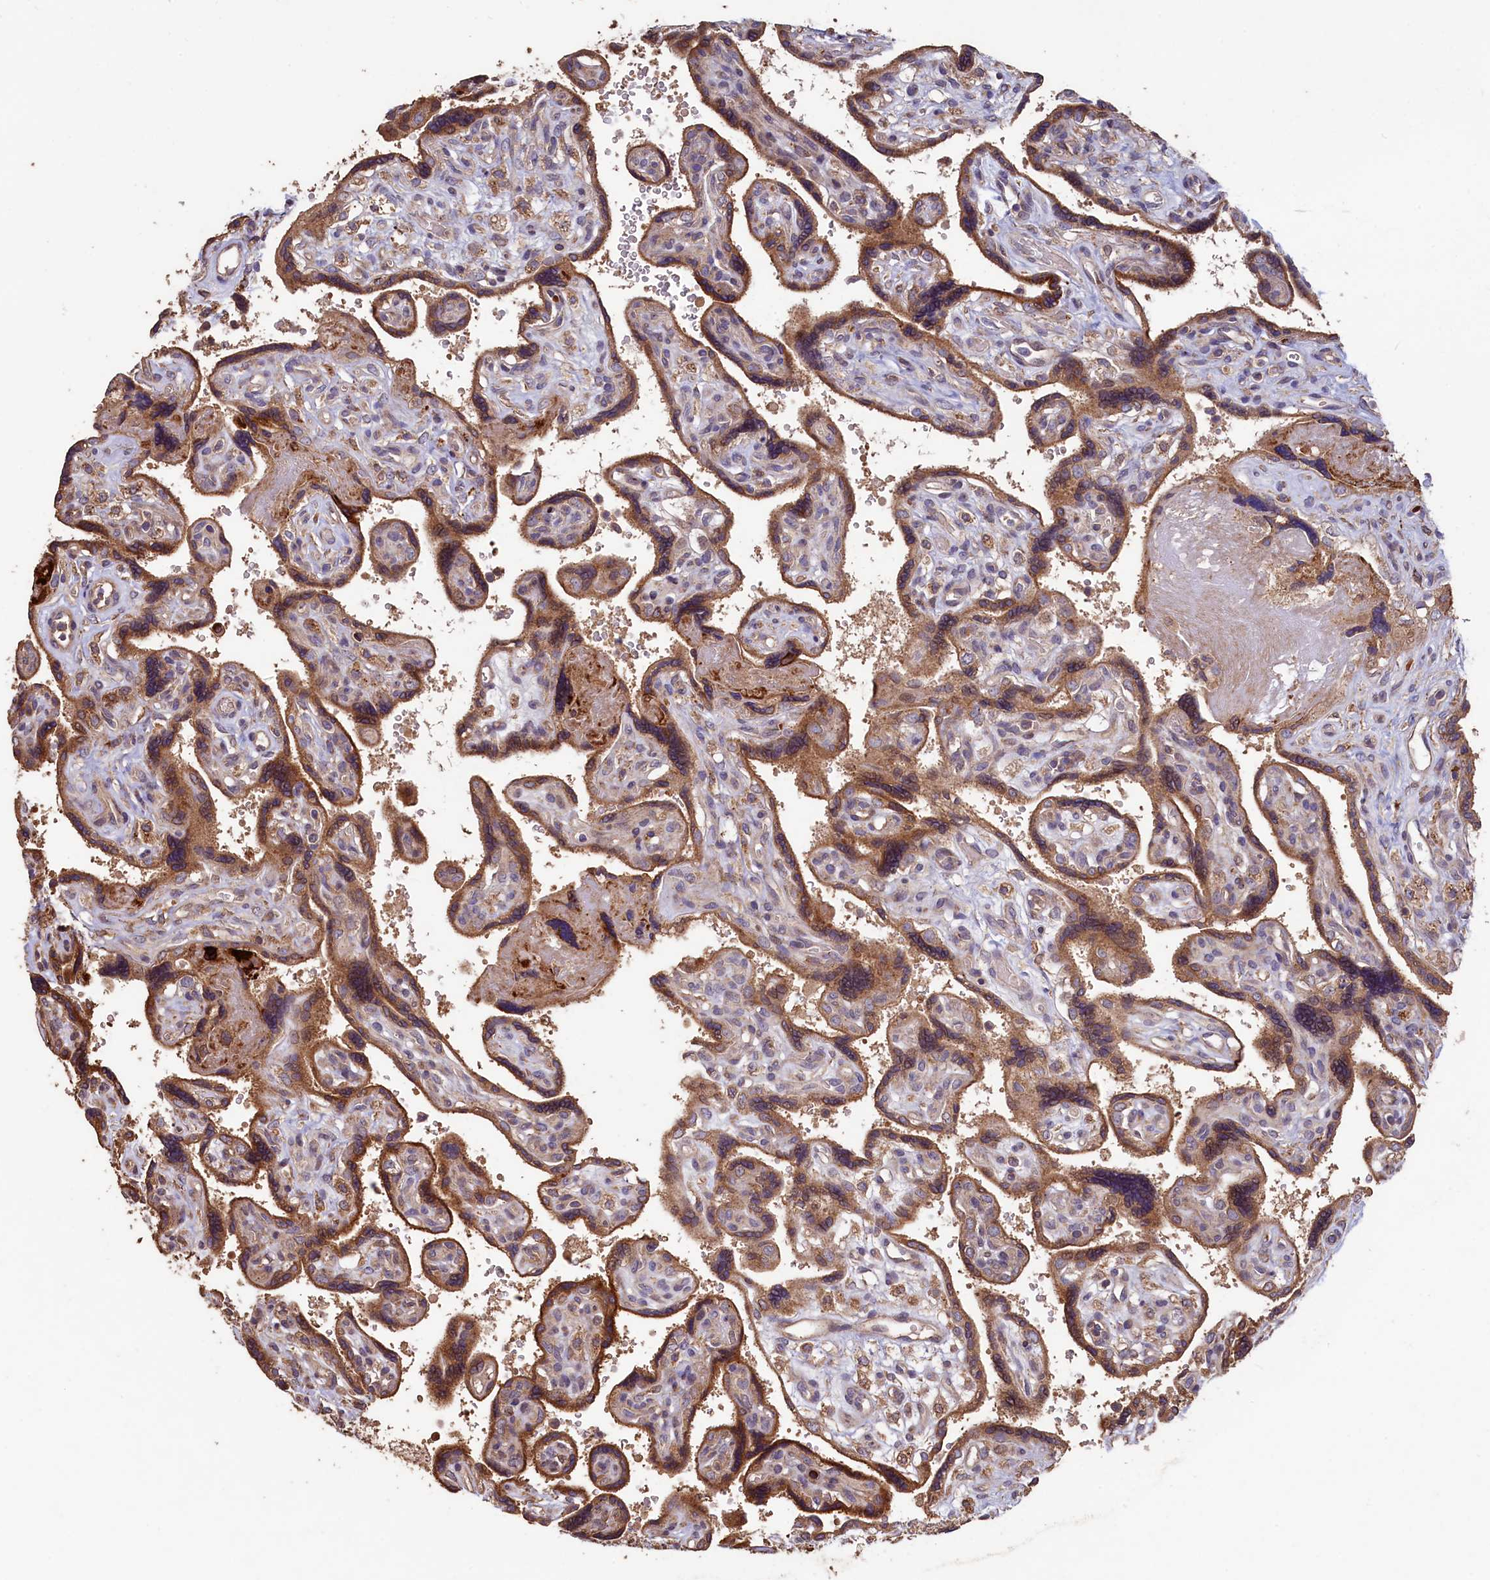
{"staining": {"intensity": "moderate", "quantity": ">75%", "location": "cytoplasmic/membranous"}, "tissue": "placenta", "cell_type": "Trophoblastic cells", "image_type": "normal", "snomed": [{"axis": "morphology", "description": "Normal tissue, NOS"}, {"axis": "topography", "description": "Placenta"}], "caption": "High-power microscopy captured an IHC micrograph of unremarkable placenta, revealing moderate cytoplasmic/membranous expression in approximately >75% of trophoblastic cells.", "gene": "TMEM98", "patient": {"sex": "female", "age": 39}}